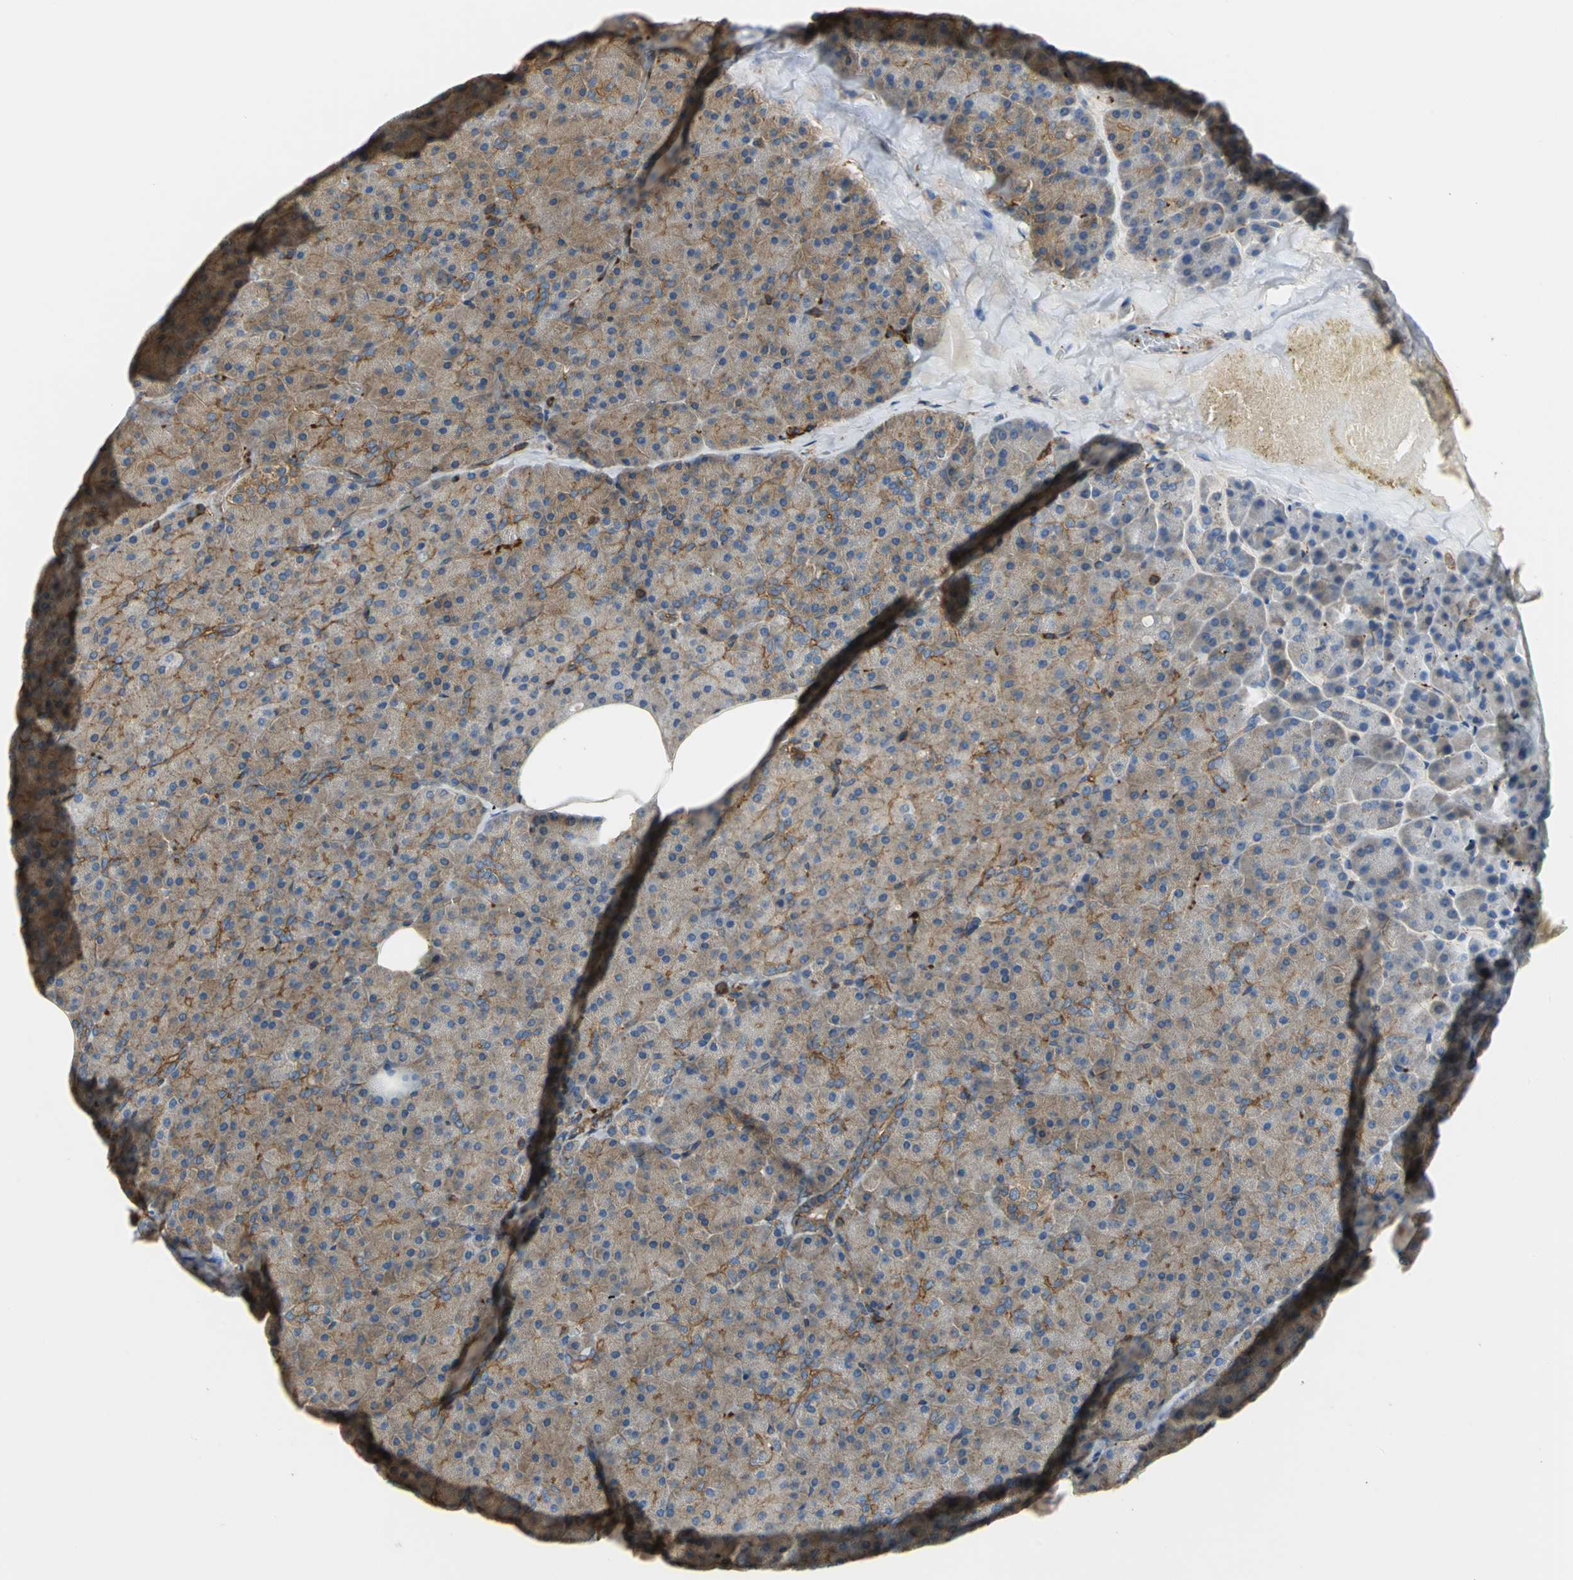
{"staining": {"intensity": "moderate", "quantity": ">75%", "location": "cytoplasmic/membranous"}, "tissue": "pancreas", "cell_type": "Exocrine glandular cells", "image_type": "normal", "snomed": [{"axis": "morphology", "description": "Normal tissue, NOS"}, {"axis": "topography", "description": "Pancreas"}], "caption": "Moderate cytoplasmic/membranous expression for a protein is present in about >75% of exocrine glandular cells of normal pancreas using immunohistochemistry (IHC).", "gene": "TLN1", "patient": {"sex": "female", "age": 35}}